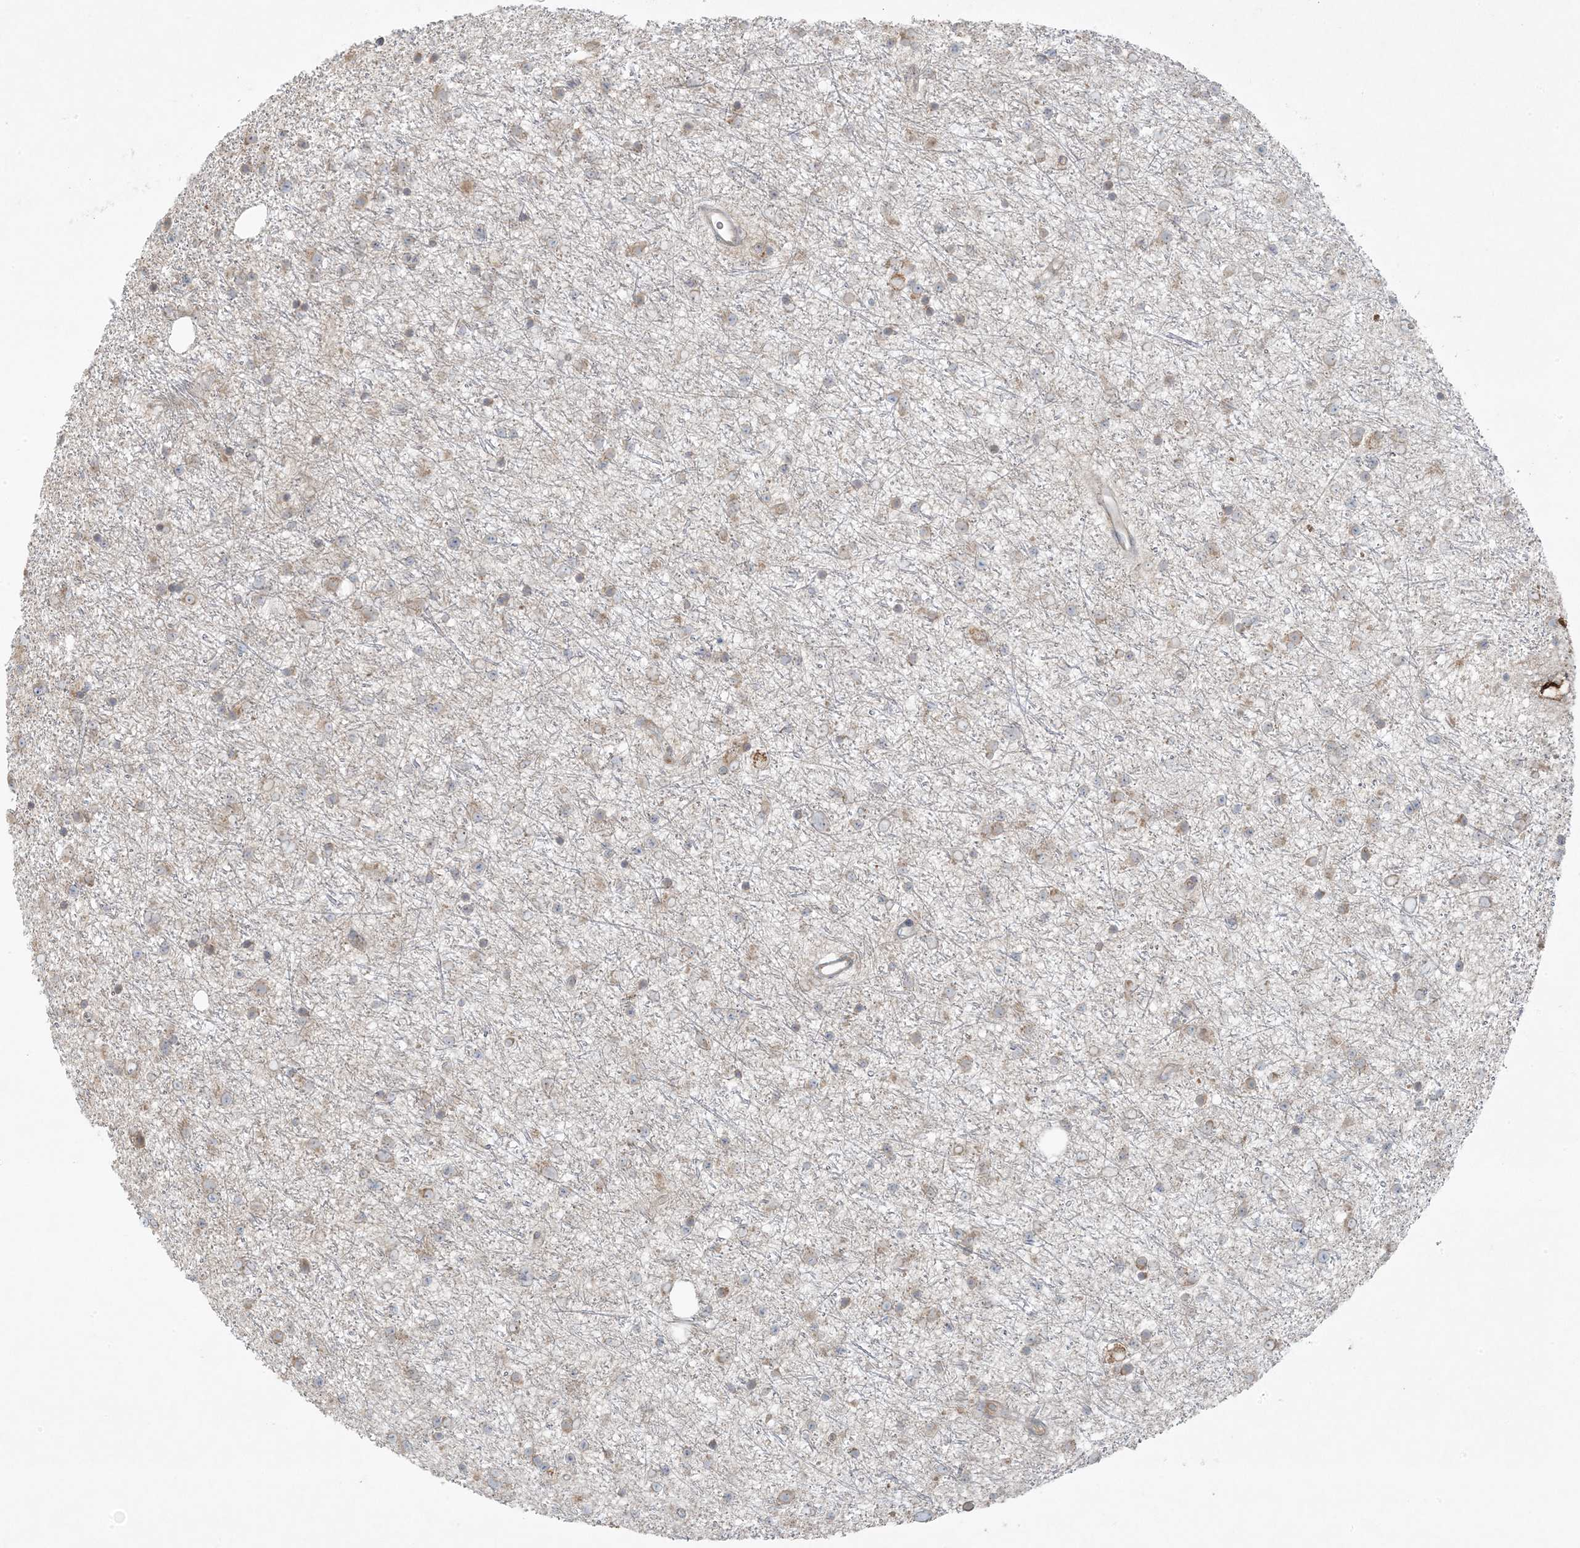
{"staining": {"intensity": "negative", "quantity": "none", "location": "none"}, "tissue": "glioma", "cell_type": "Tumor cells", "image_type": "cancer", "snomed": [{"axis": "morphology", "description": "Glioma, malignant, Low grade"}, {"axis": "topography", "description": "Cerebral cortex"}], "caption": "High power microscopy micrograph of an IHC photomicrograph of glioma, revealing no significant expression in tumor cells. The staining was performed using DAB to visualize the protein expression in brown, while the nuclei were stained in blue with hematoxylin (Magnification: 20x).", "gene": "ZNF263", "patient": {"sex": "female", "age": 39}}